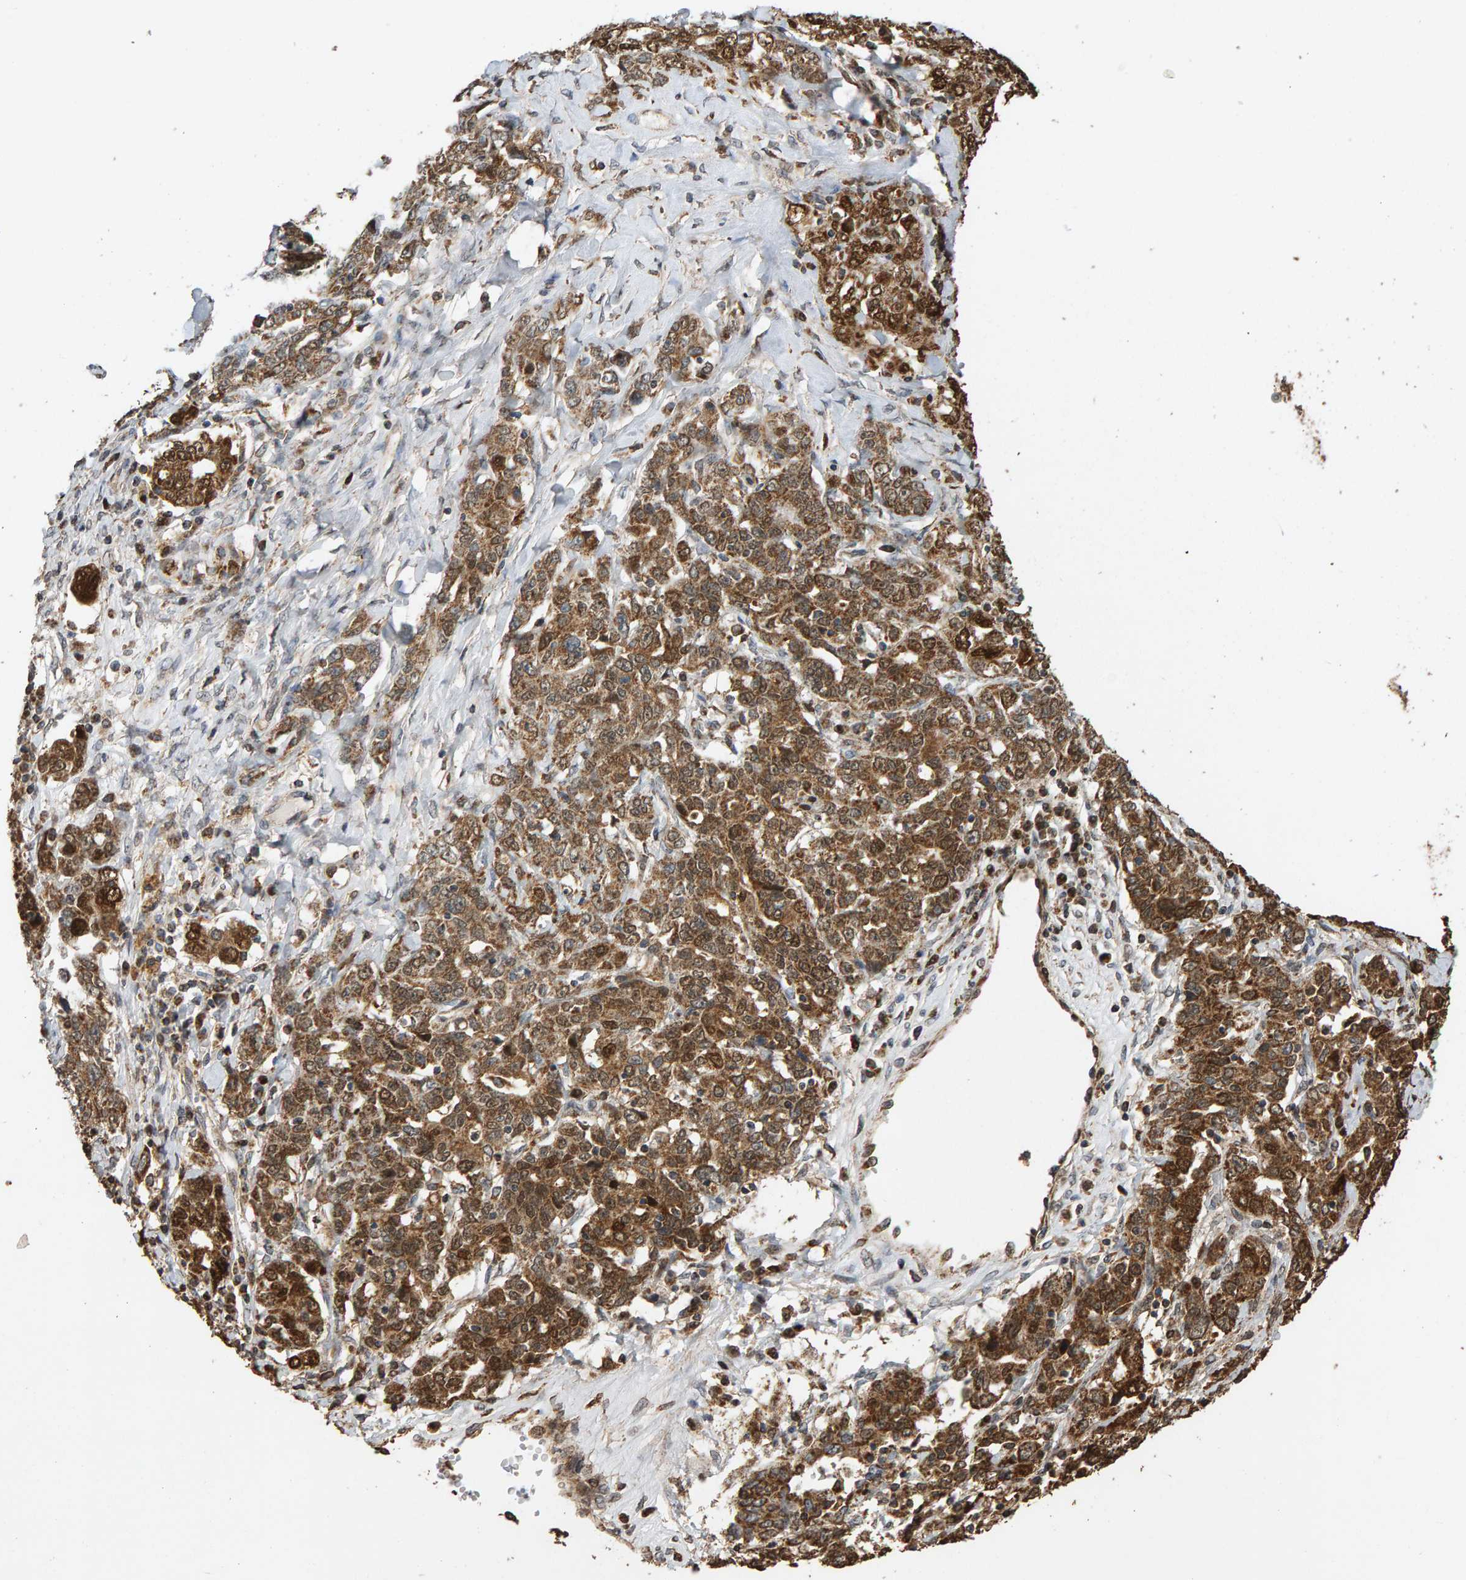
{"staining": {"intensity": "strong", "quantity": ">75%", "location": "cytoplasmic/membranous,nuclear"}, "tissue": "ovarian cancer", "cell_type": "Tumor cells", "image_type": "cancer", "snomed": [{"axis": "morphology", "description": "Carcinoma, endometroid"}, {"axis": "topography", "description": "Ovary"}], "caption": "Ovarian cancer stained for a protein exhibits strong cytoplasmic/membranous and nuclear positivity in tumor cells. The protein of interest is stained brown, and the nuclei are stained in blue (DAB (3,3'-diaminobenzidine) IHC with brightfield microscopy, high magnification).", "gene": "GSTK1", "patient": {"sex": "female", "age": 62}}